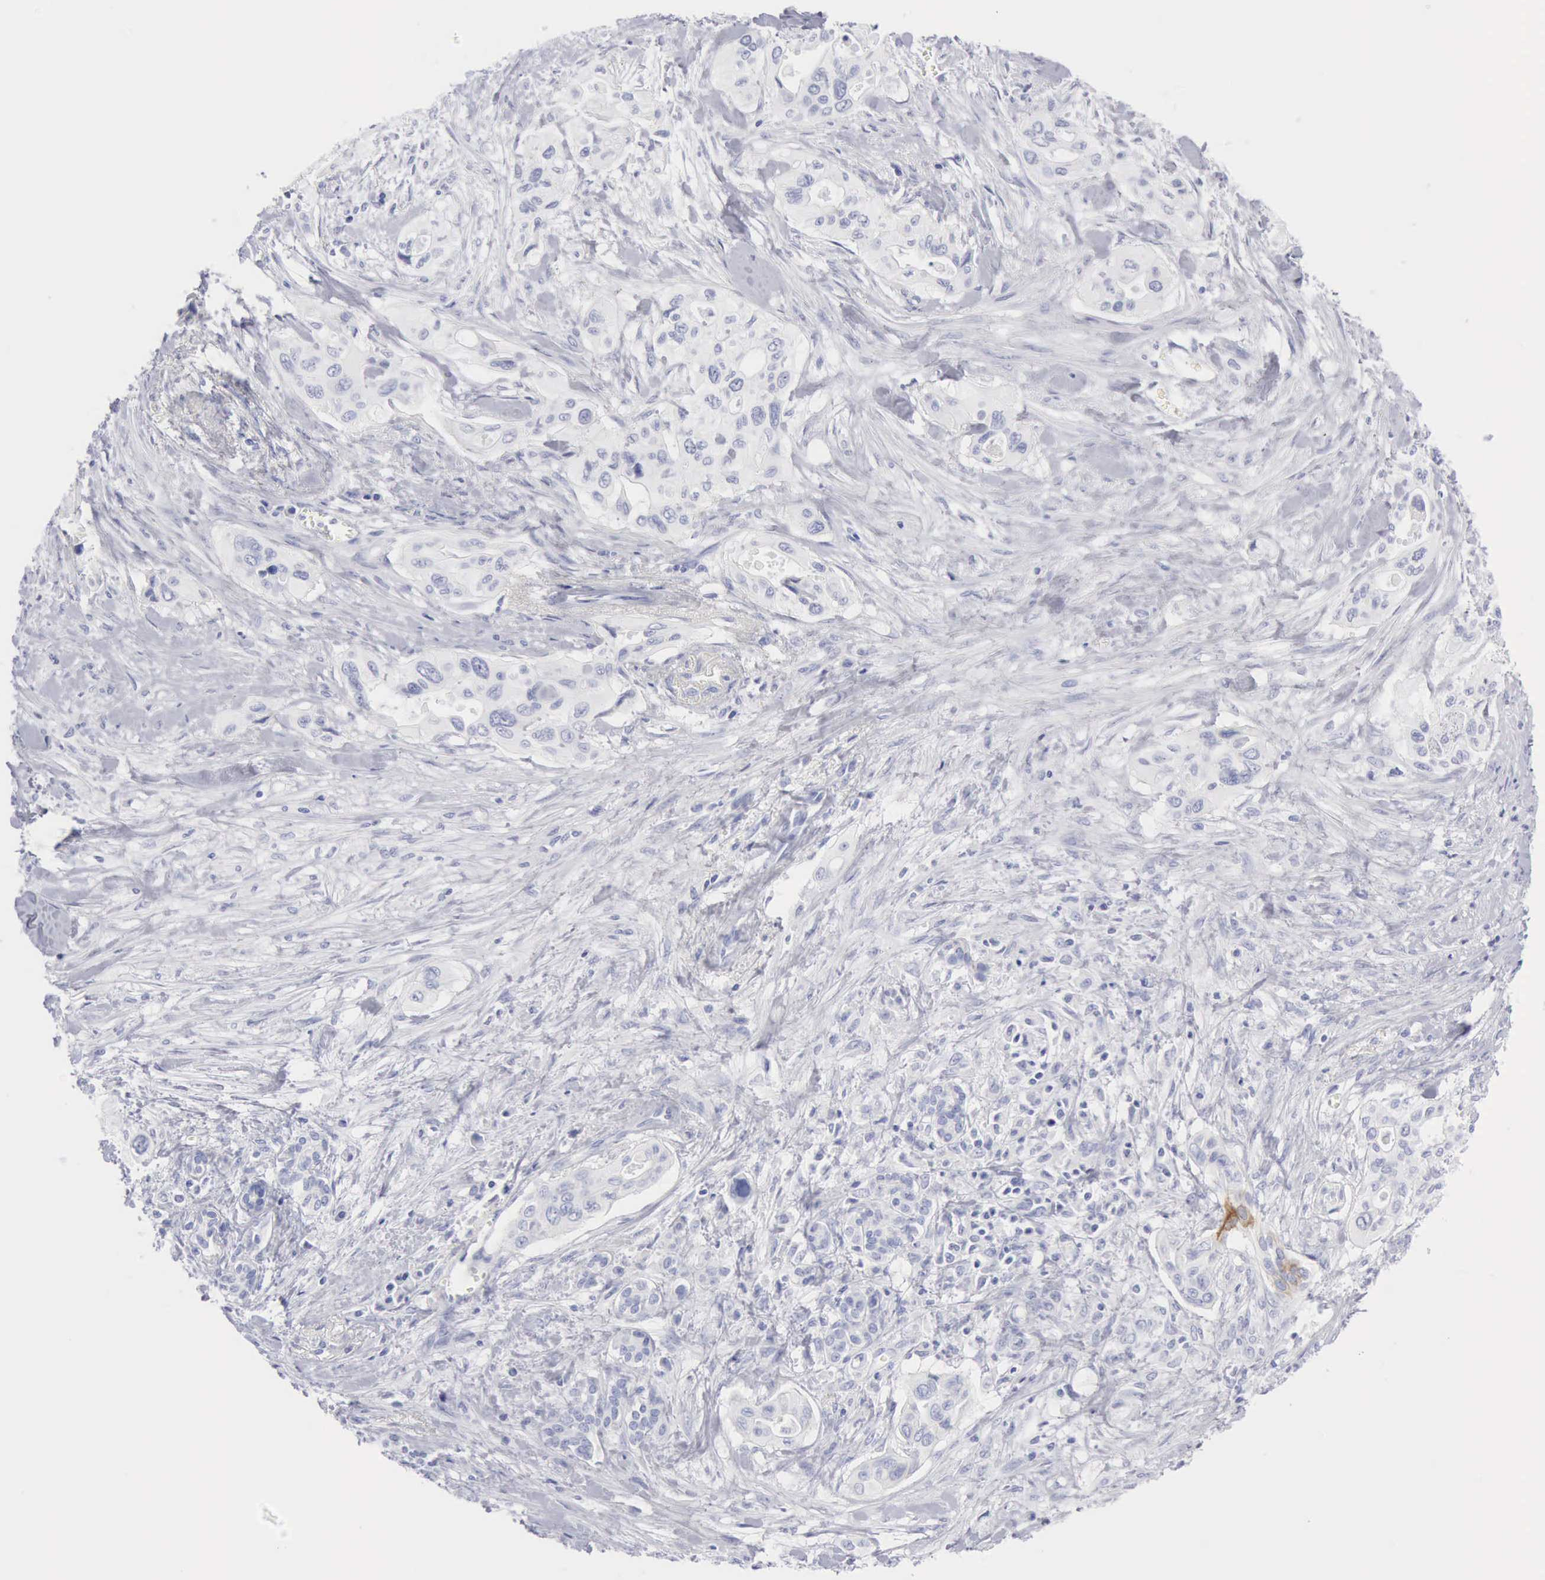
{"staining": {"intensity": "negative", "quantity": "none", "location": "none"}, "tissue": "pancreatic cancer", "cell_type": "Tumor cells", "image_type": "cancer", "snomed": [{"axis": "morphology", "description": "Adenocarcinoma, NOS"}, {"axis": "topography", "description": "Pancreas"}], "caption": "Micrograph shows no protein expression in tumor cells of pancreatic cancer tissue. Nuclei are stained in blue.", "gene": "KRT5", "patient": {"sex": "male", "age": 77}}